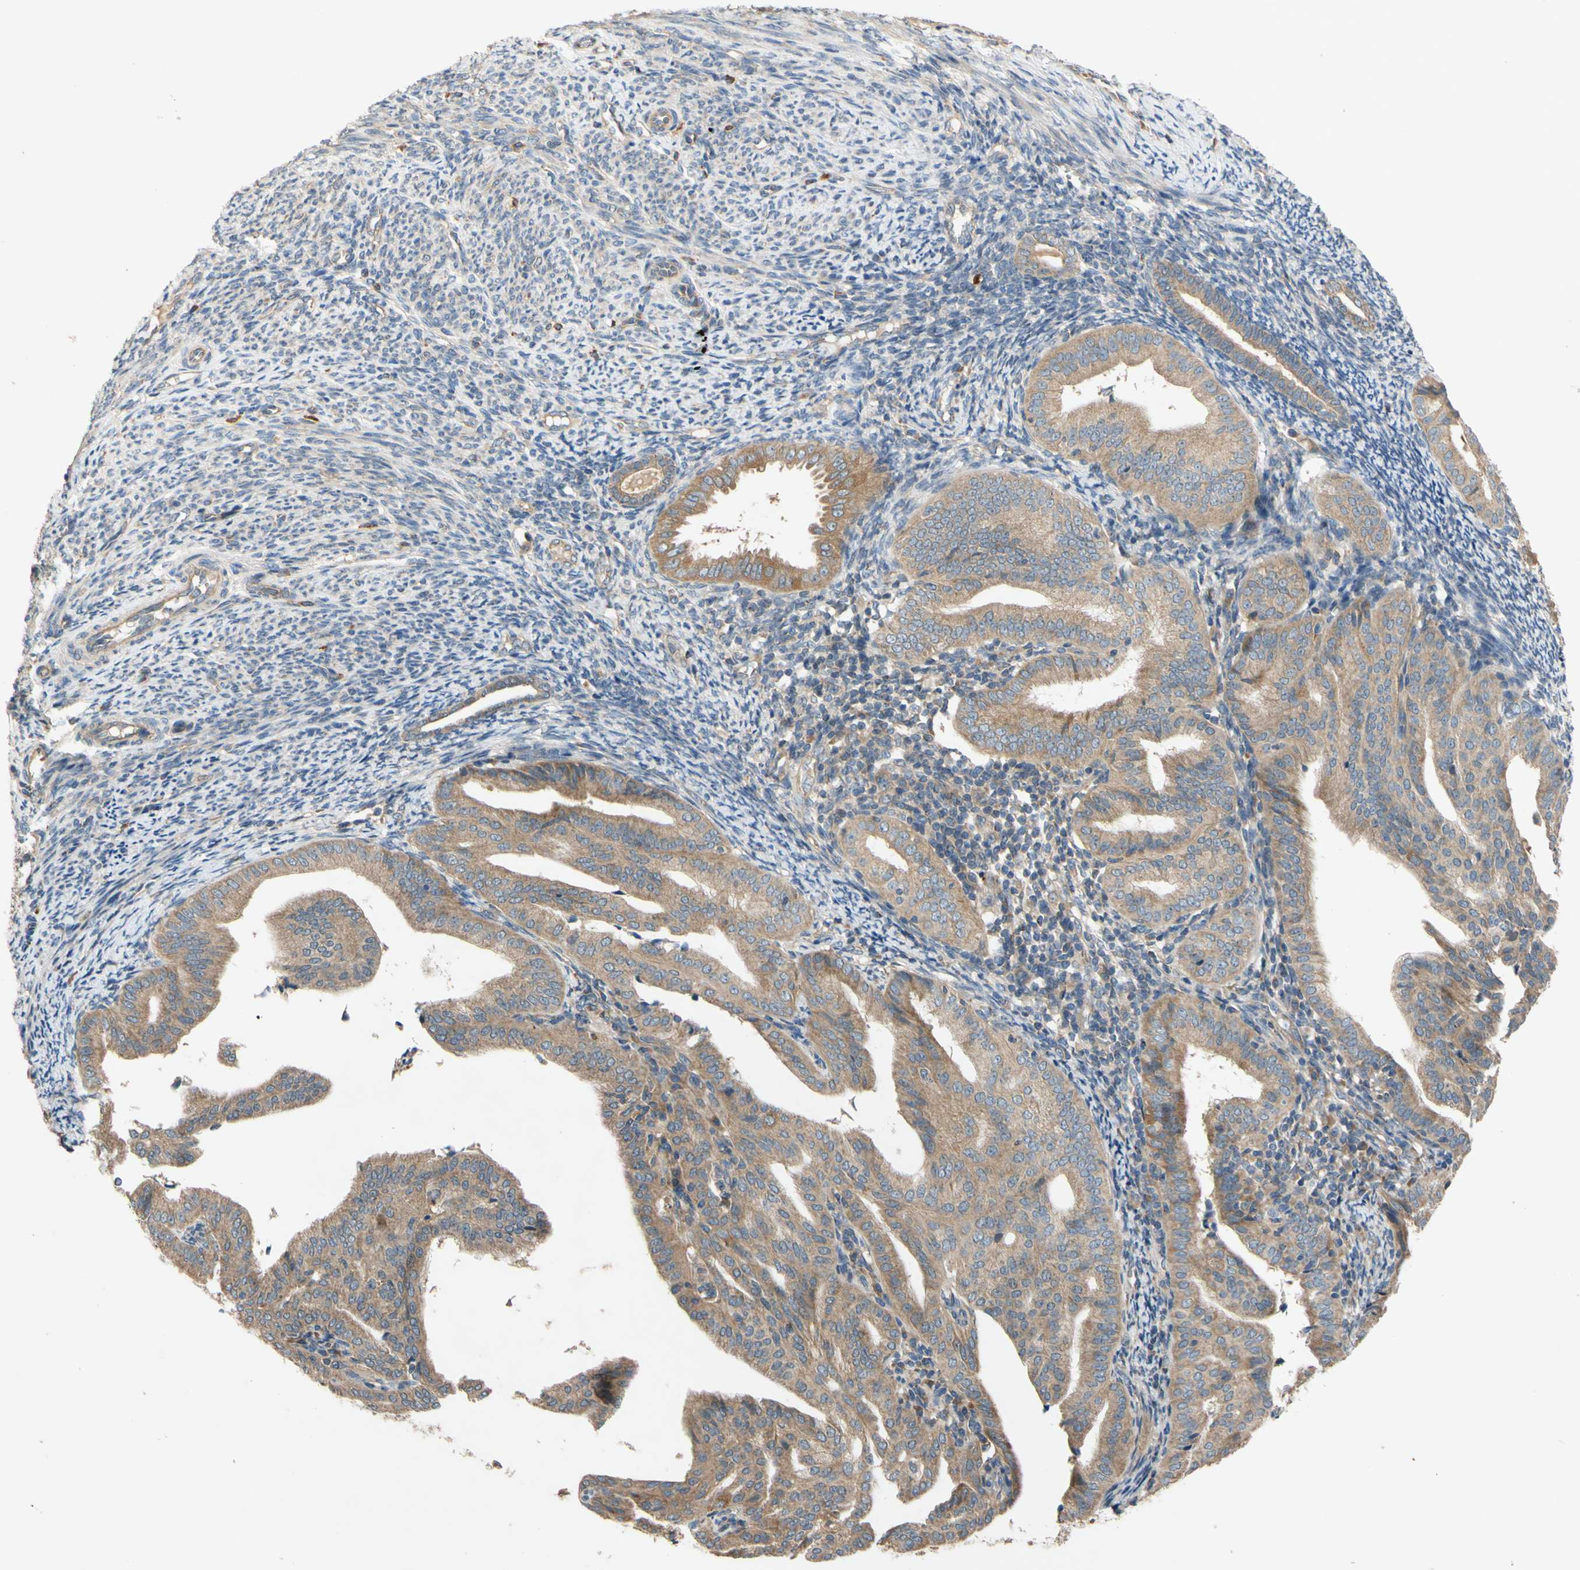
{"staining": {"intensity": "moderate", "quantity": ">75%", "location": "cytoplasmic/membranous"}, "tissue": "endometrial cancer", "cell_type": "Tumor cells", "image_type": "cancer", "snomed": [{"axis": "morphology", "description": "Adenocarcinoma, NOS"}, {"axis": "topography", "description": "Endometrium"}], "caption": "Immunohistochemistry of endometrial cancer (adenocarcinoma) displays medium levels of moderate cytoplasmic/membranous expression in approximately >75% of tumor cells. (Stains: DAB in brown, nuclei in blue, Microscopy: brightfield microscopy at high magnification).", "gene": "MBTPS2", "patient": {"sex": "female", "age": 58}}